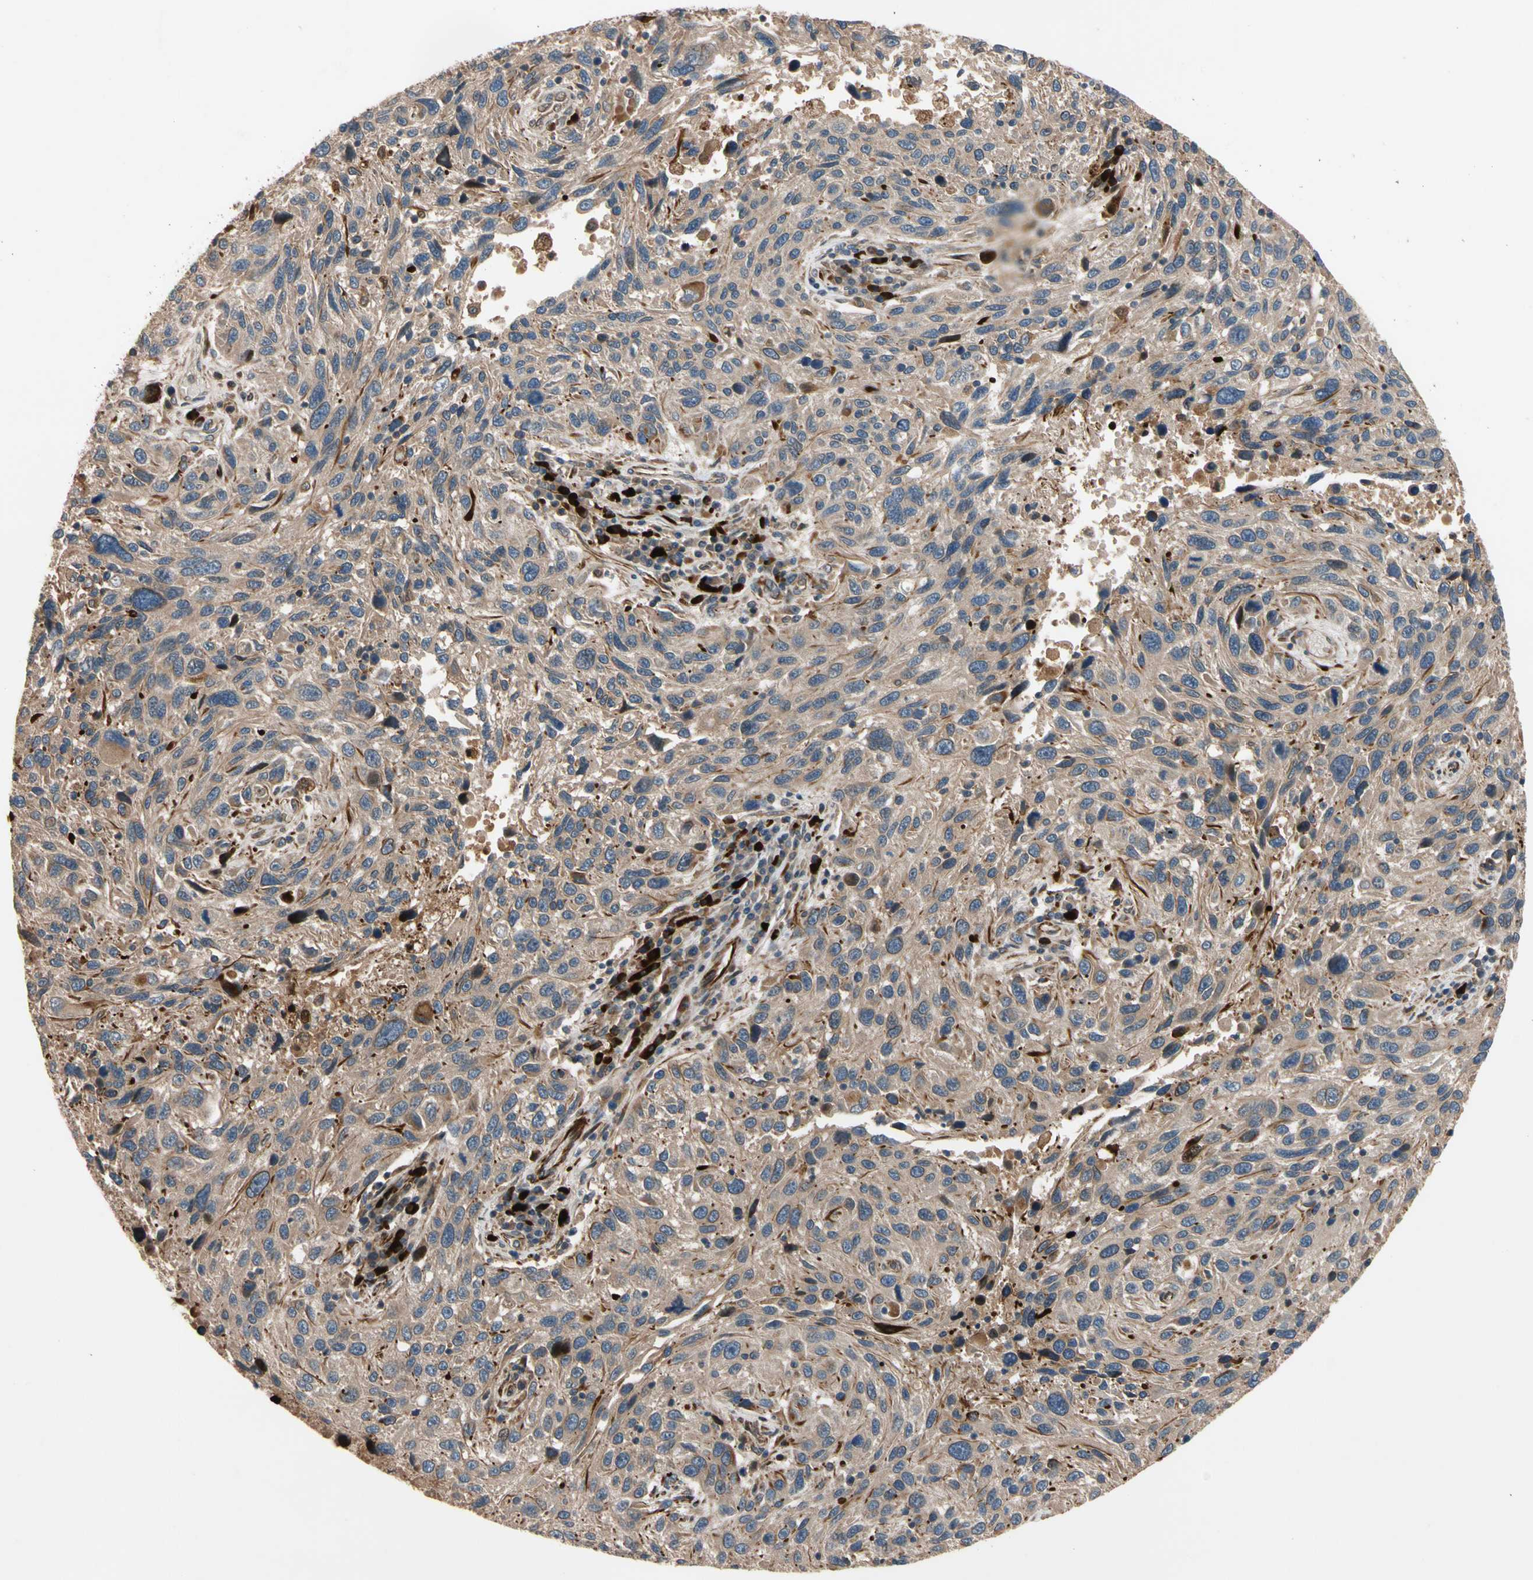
{"staining": {"intensity": "weak", "quantity": ">75%", "location": "cytoplasmic/membranous"}, "tissue": "melanoma", "cell_type": "Tumor cells", "image_type": "cancer", "snomed": [{"axis": "morphology", "description": "Malignant melanoma, NOS"}, {"axis": "topography", "description": "Skin"}], "caption": "There is low levels of weak cytoplasmic/membranous expression in tumor cells of malignant melanoma, as demonstrated by immunohistochemical staining (brown color).", "gene": "FGD6", "patient": {"sex": "male", "age": 53}}